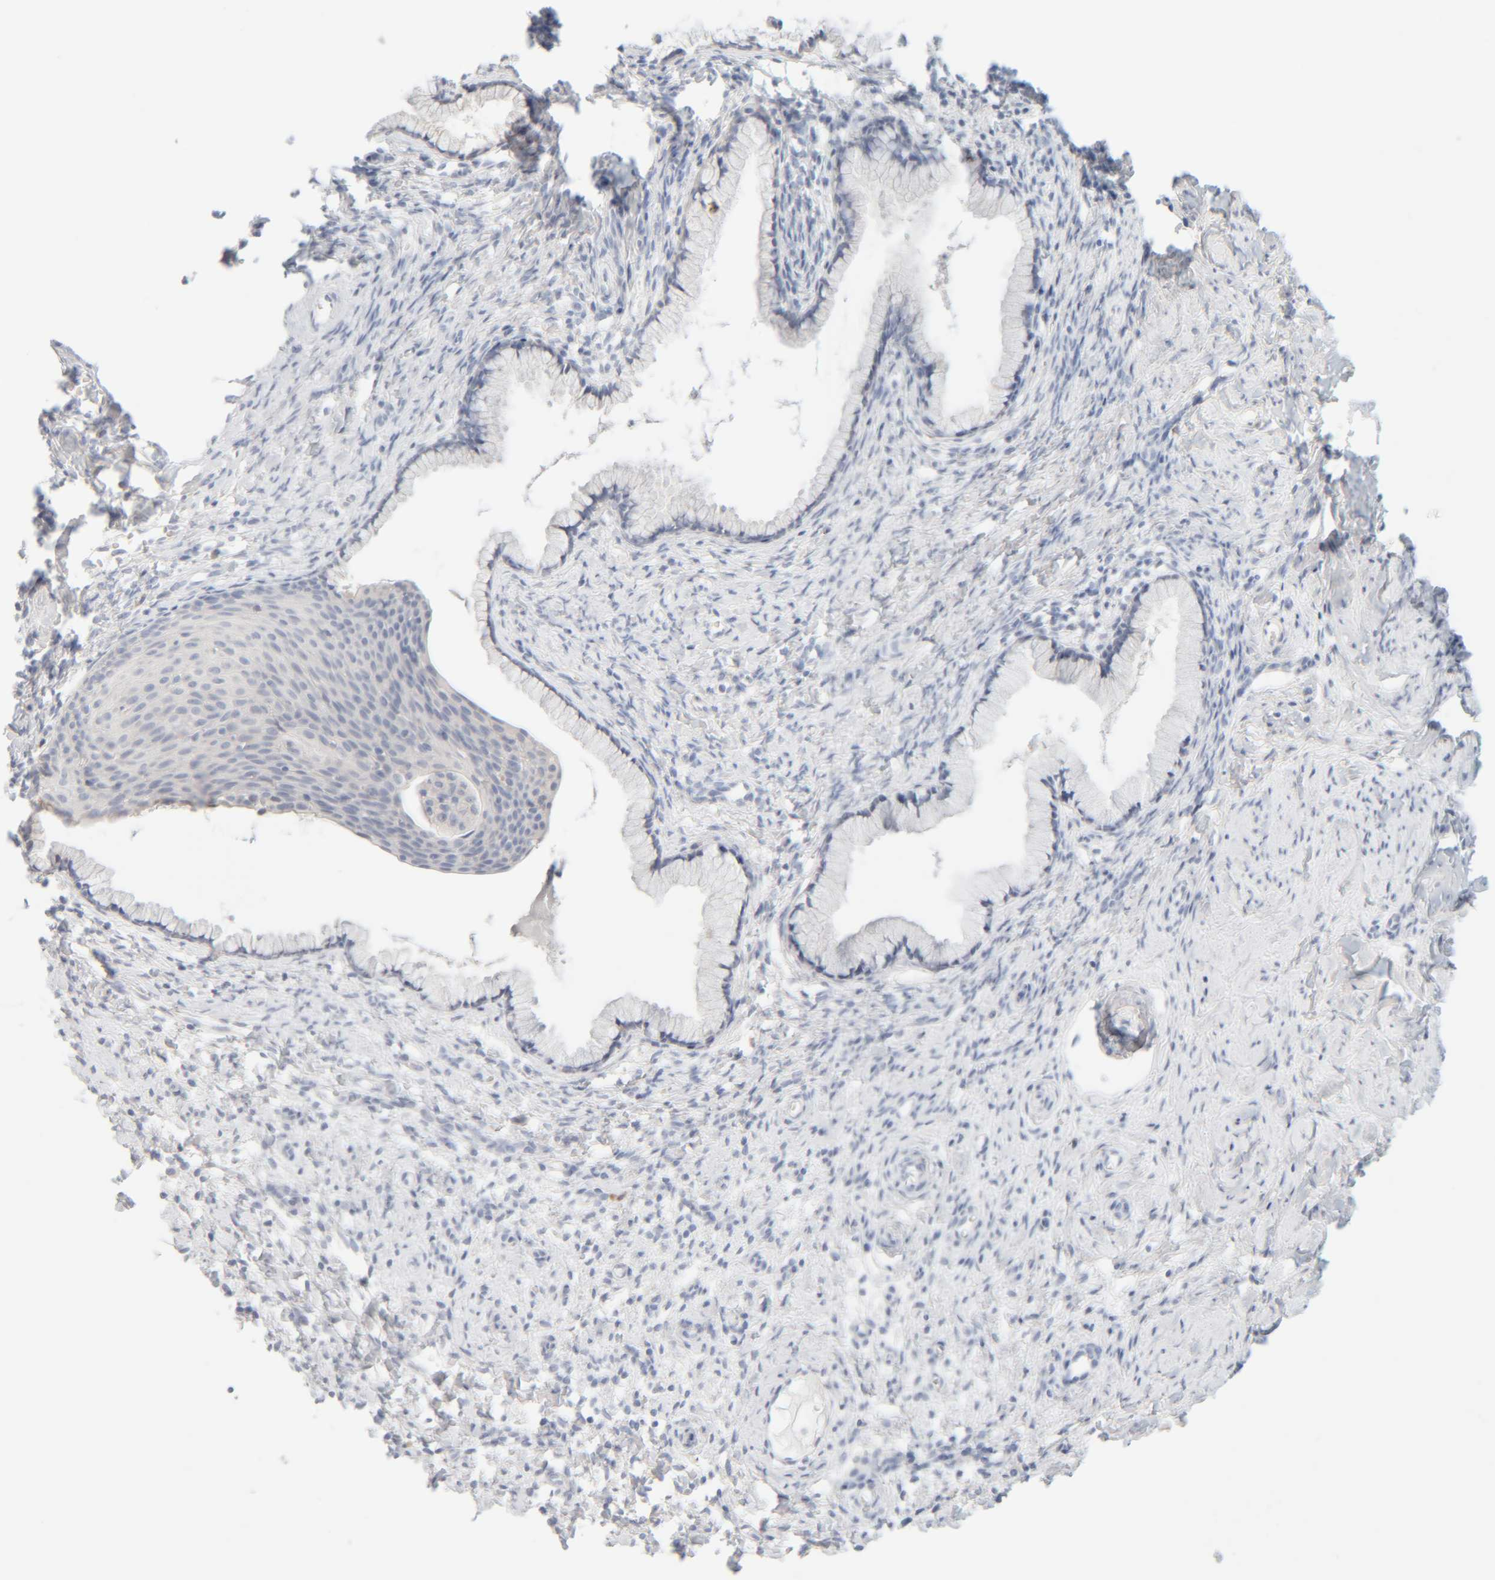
{"staining": {"intensity": "negative", "quantity": "none", "location": "none"}, "tissue": "cervix", "cell_type": "Glandular cells", "image_type": "normal", "snomed": [{"axis": "morphology", "description": "Normal tissue, NOS"}, {"axis": "topography", "description": "Cervix"}], "caption": "High power microscopy histopathology image of an immunohistochemistry (IHC) image of unremarkable cervix, revealing no significant positivity in glandular cells.", "gene": "RIDA", "patient": {"sex": "female", "age": 75}}